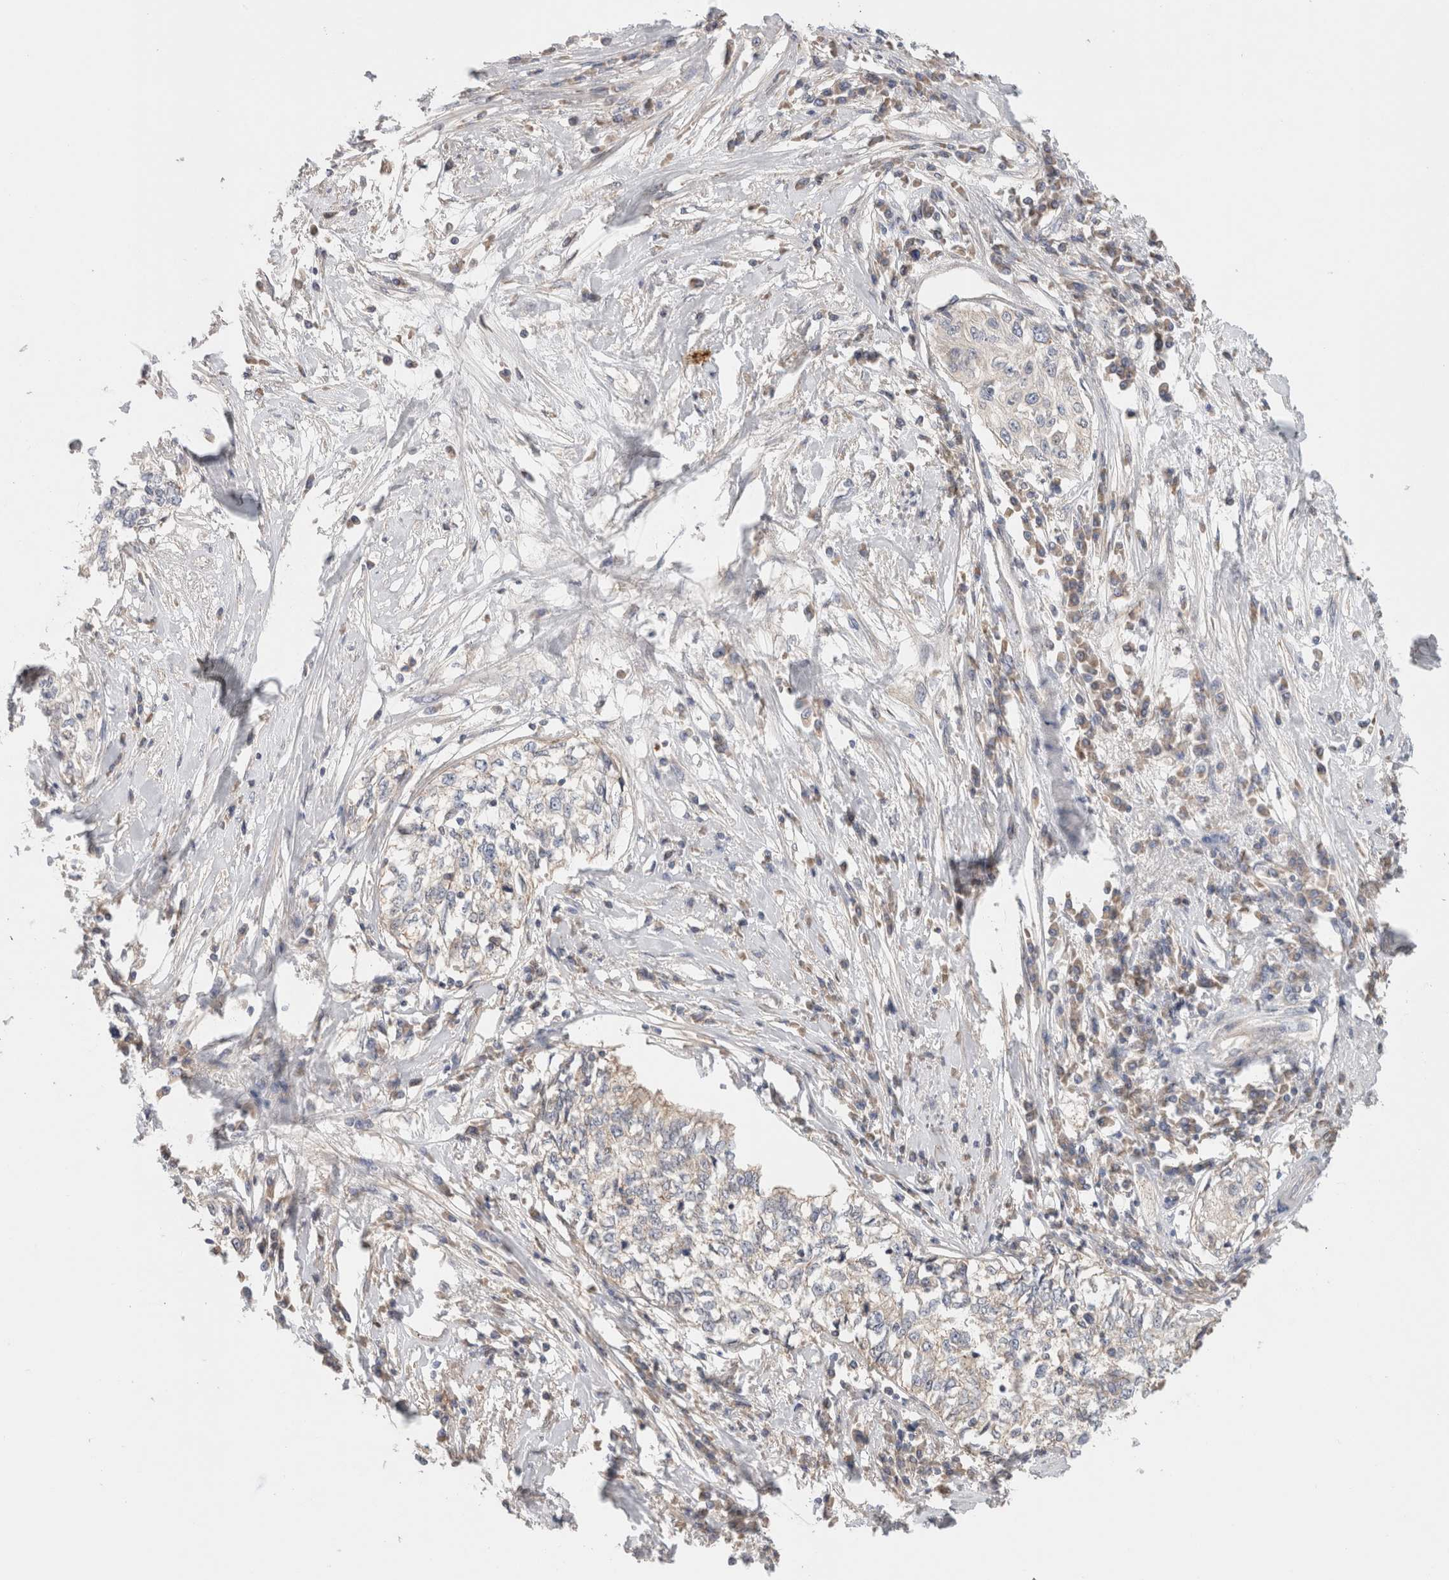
{"staining": {"intensity": "negative", "quantity": "none", "location": "none"}, "tissue": "cervical cancer", "cell_type": "Tumor cells", "image_type": "cancer", "snomed": [{"axis": "morphology", "description": "Squamous cell carcinoma, NOS"}, {"axis": "topography", "description": "Cervix"}], "caption": "The IHC micrograph has no significant expression in tumor cells of cervical cancer (squamous cell carcinoma) tissue.", "gene": "SGK3", "patient": {"sex": "female", "age": 57}}